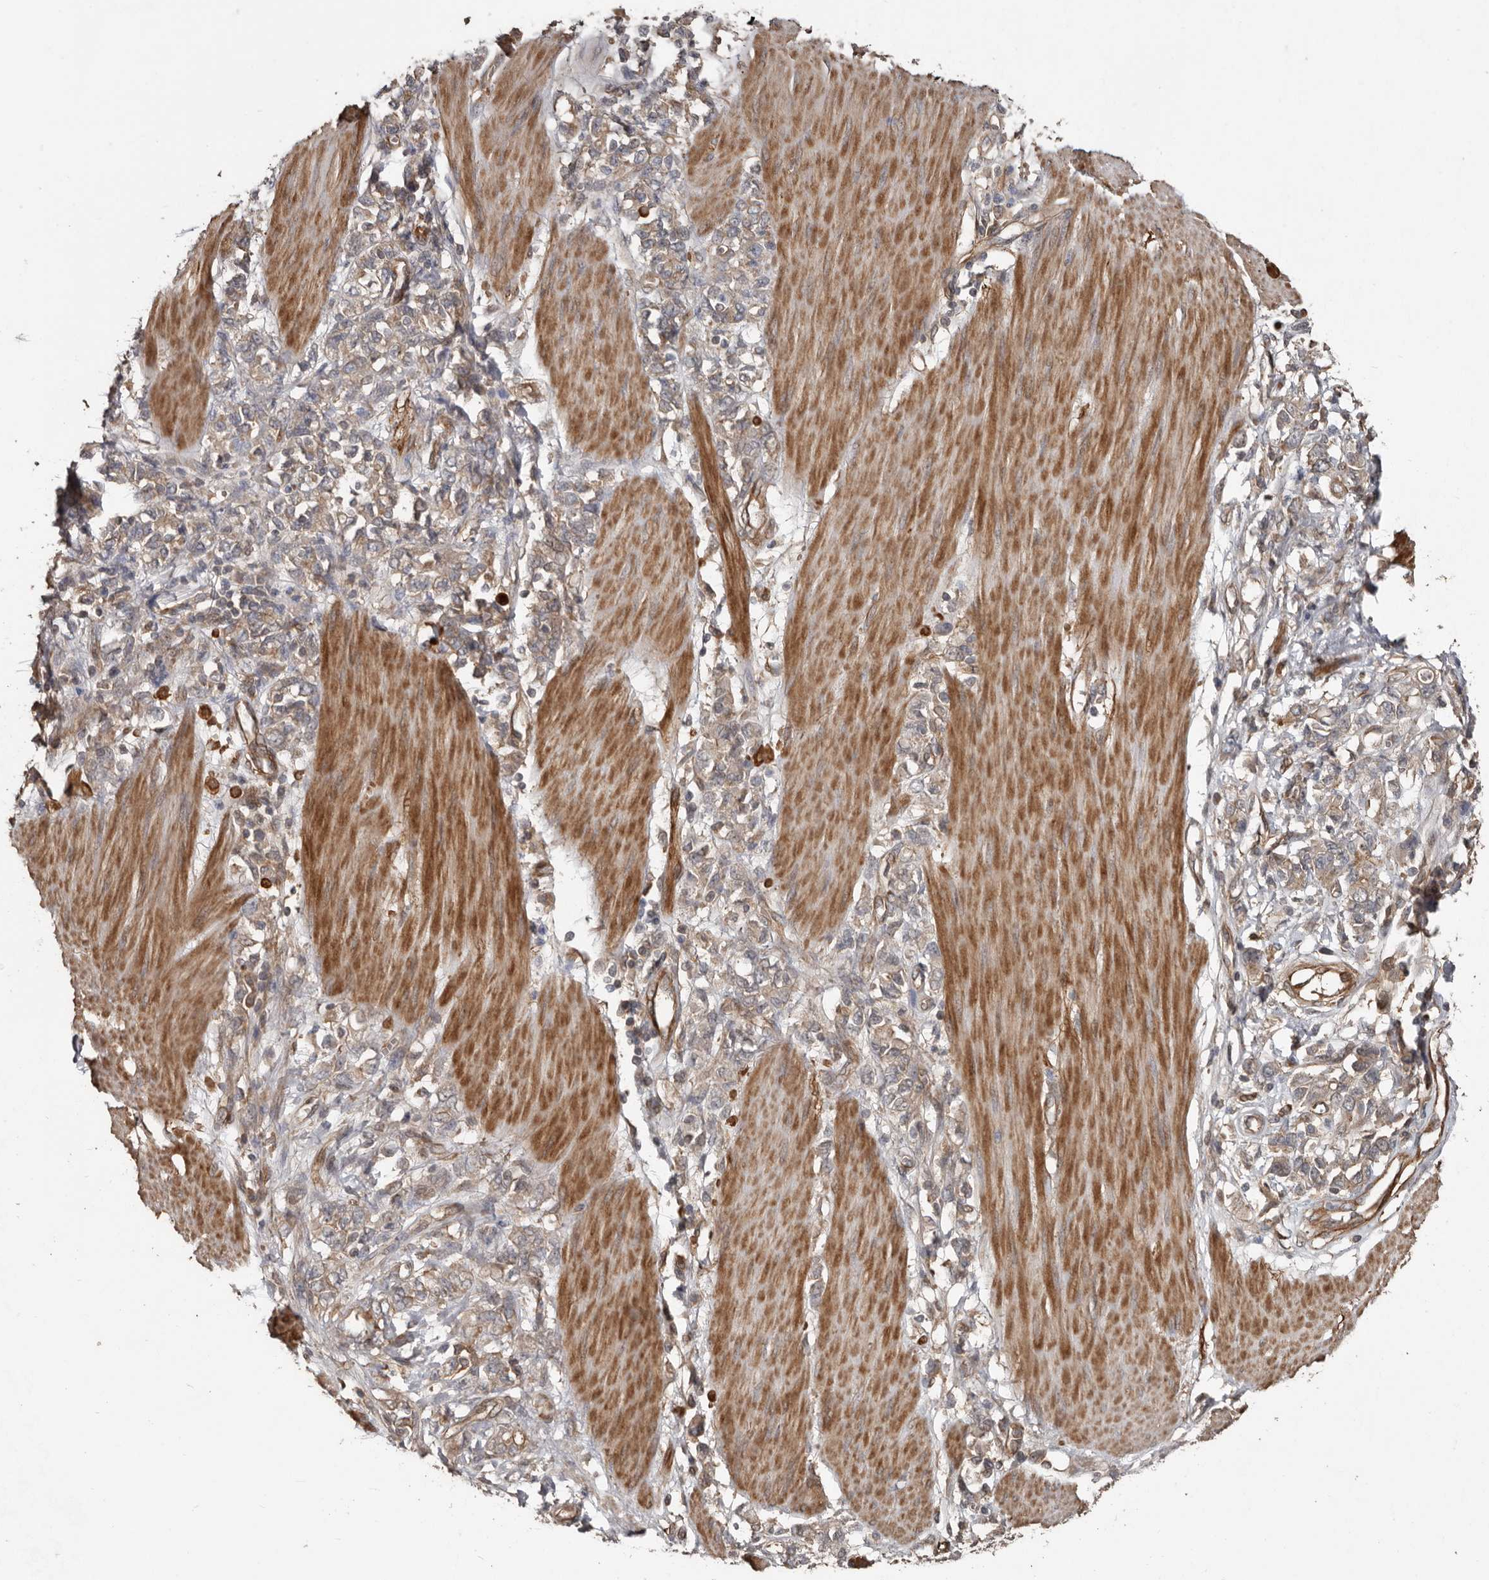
{"staining": {"intensity": "weak", "quantity": ">75%", "location": "cytoplasmic/membranous"}, "tissue": "stomach cancer", "cell_type": "Tumor cells", "image_type": "cancer", "snomed": [{"axis": "morphology", "description": "Adenocarcinoma, NOS"}, {"axis": "topography", "description": "Stomach"}], "caption": "Protein analysis of stomach cancer (adenocarcinoma) tissue reveals weak cytoplasmic/membranous positivity in approximately >75% of tumor cells.", "gene": "EXOC3L1", "patient": {"sex": "female", "age": 76}}